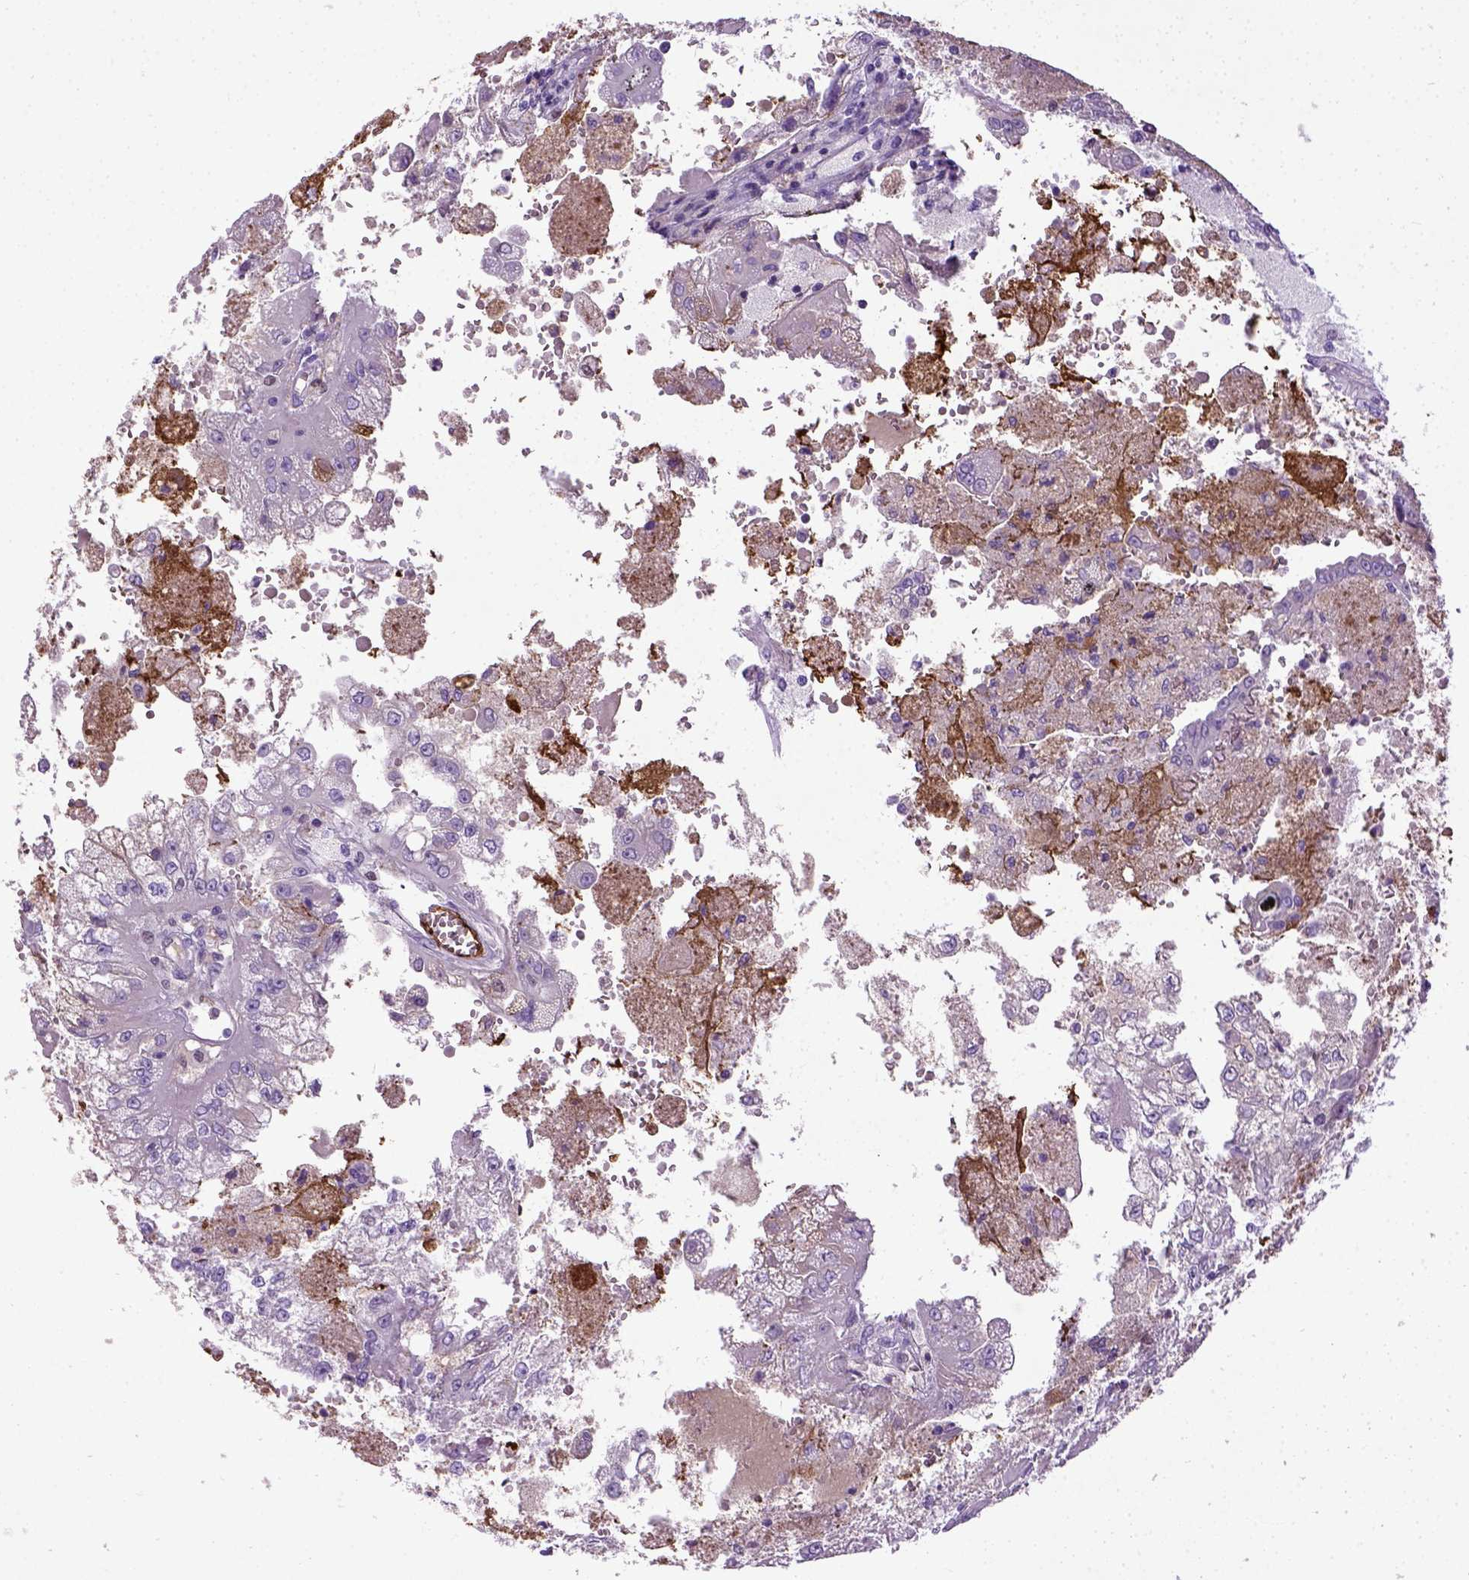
{"staining": {"intensity": "negative", "quantity": "none", "location": "none"}, "tissue": "renal cancer", "cell_type": "Tumor cells", "image_type": "cancer", "snomed": [{"axis": "morphology", "description": "Adenocarcinoma, NOS"}, {"axis": "topography", "description": "Kidney"}], "caption": "Immunohistochemical staining of renal cancer (adenocarcinoma) shows no significant expression in tumor cells.", "gene": "ADAMTS8", "patient": {"sex": "male", "age": 58}}